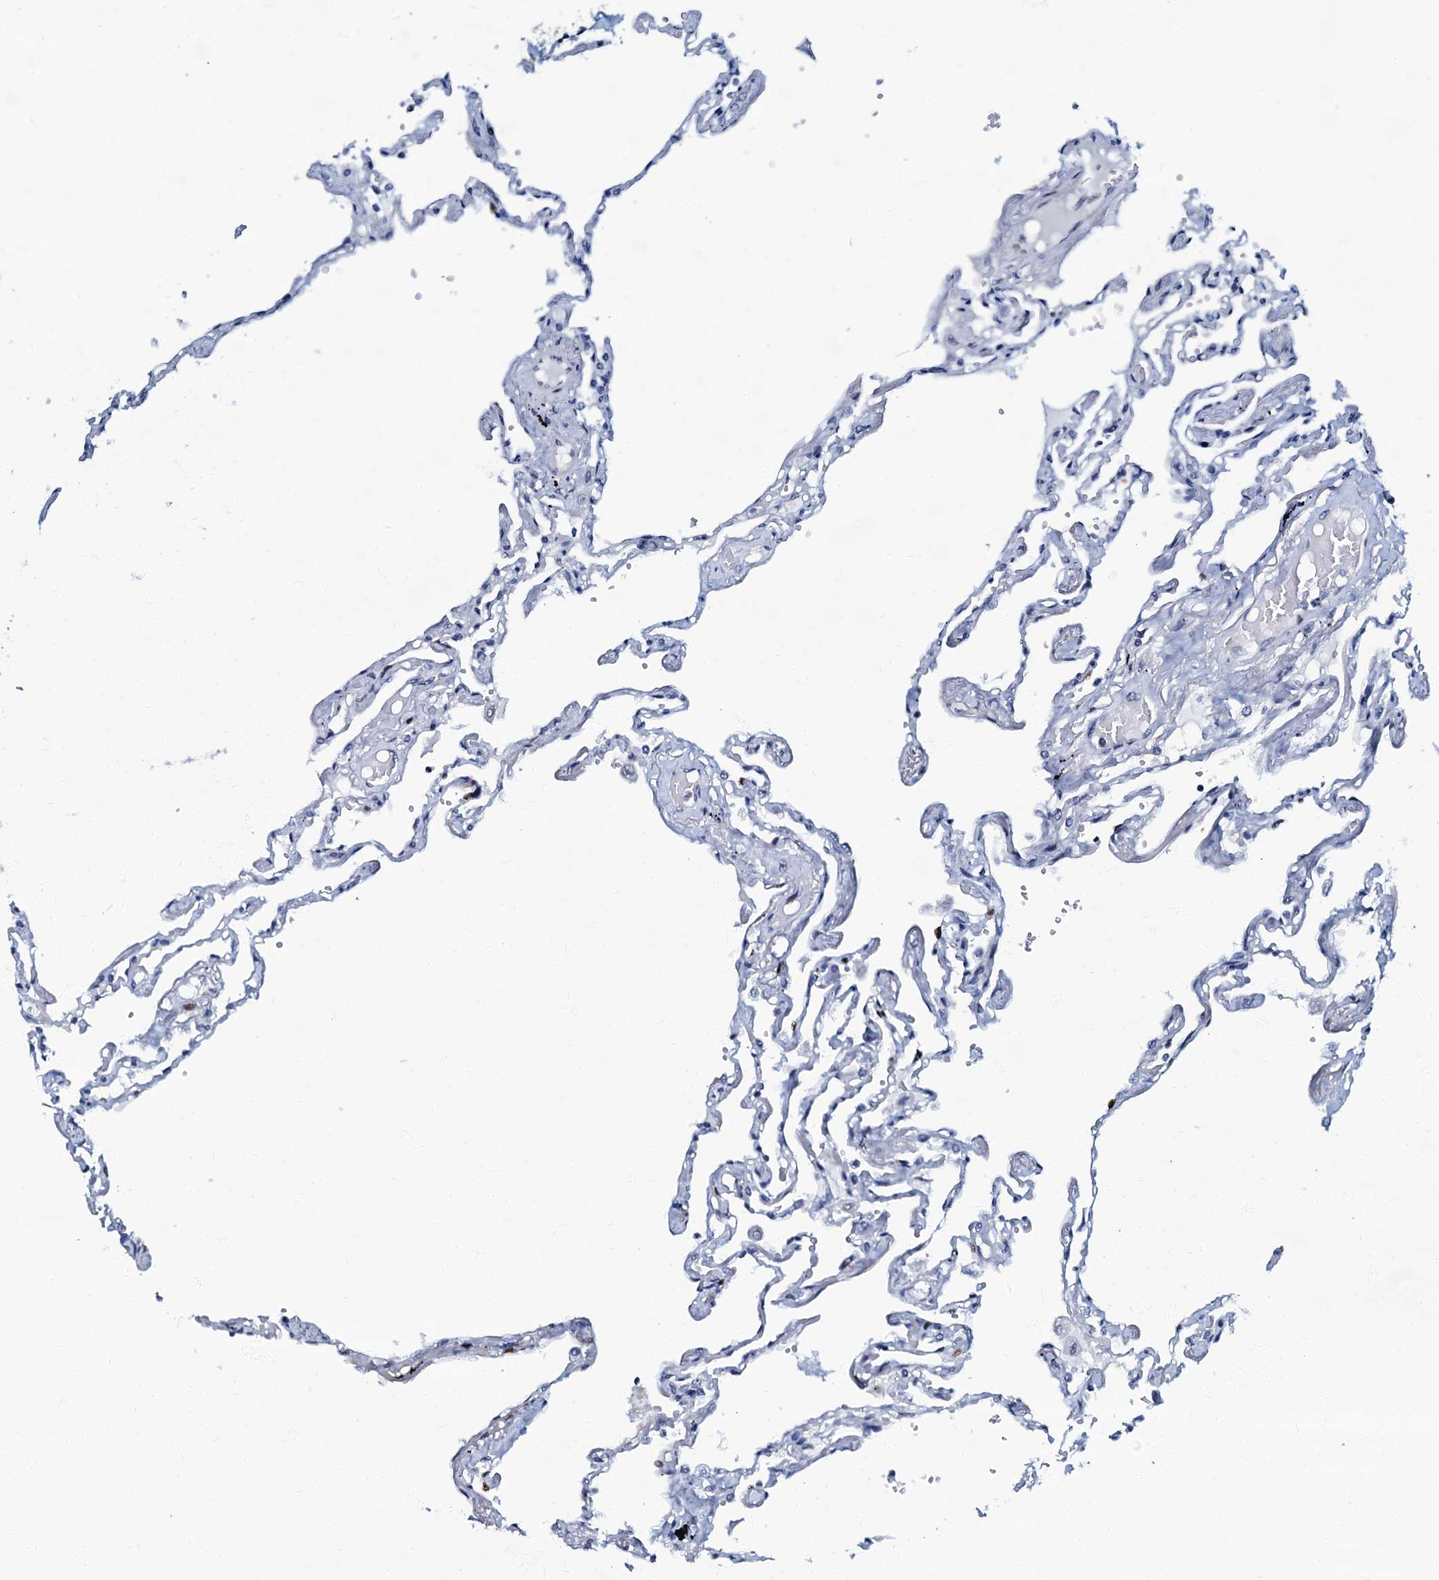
{"staining": {"intensity": "negative", "quantity": "none", "location": "none"}, "tissue": "lung", "cell_type": "Alveolar cells", "image_type": "normal", "snomed": [{"axis": "morphology", "description": "Normal tissue, NOS"}, {"axis": "topography", "description": "Lung"}], "caption": "IHC of benign lung displays no expression in alveolar cells.", "gene": "MFSD5", "patient": {"sex": "female", "age": 67}}